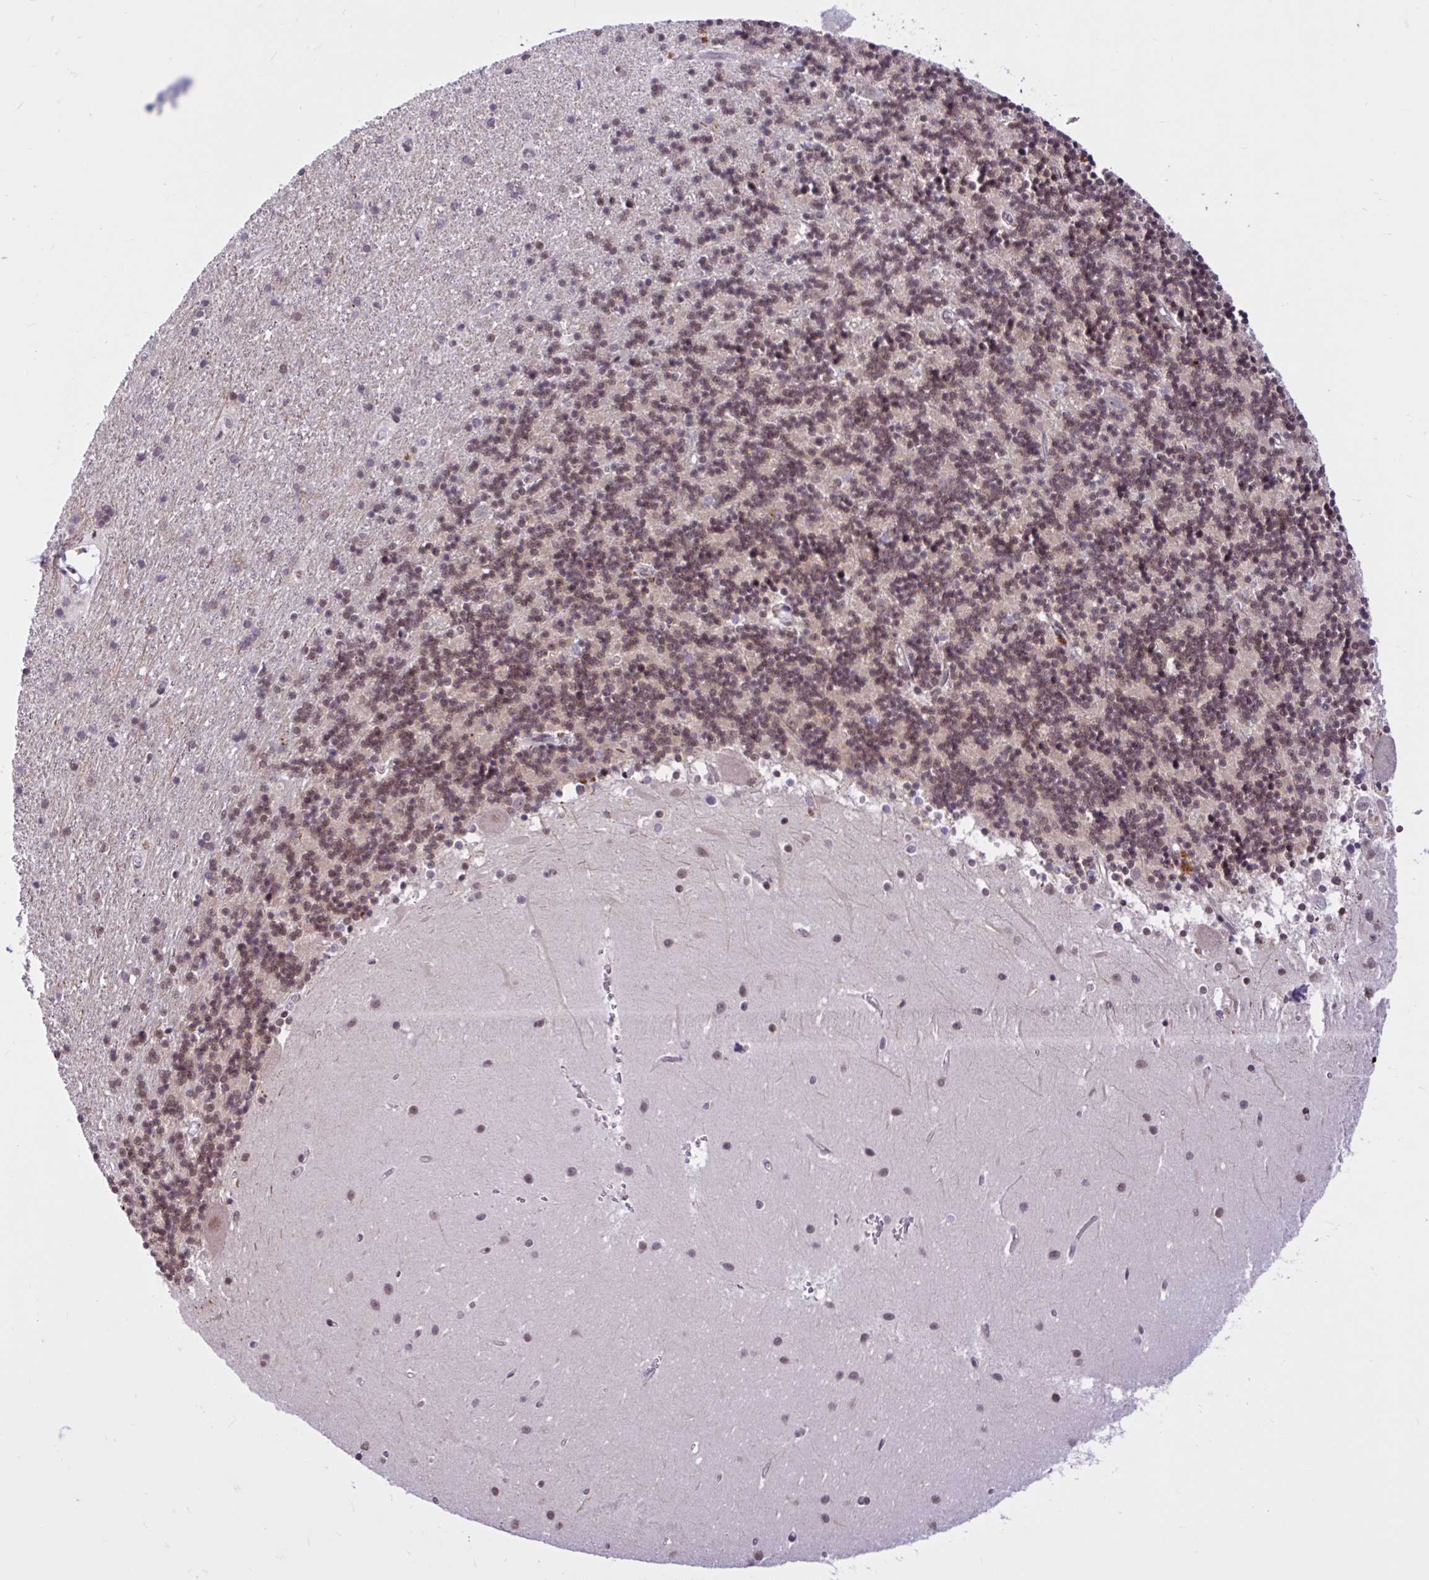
{"staining": {"intensity": "moderate", "quantity": "25%-75%", "location": "nuclear"}, "tissue": "cerebellum", "cell_type": "Cells in granular layer", "image_type": "normal", "snomed": [{"axis": "morphology", "description": "Normal tissue, NOS"}, {"axis": "topography", "description": "Cerebellum"}], "caption": "Immunohistochemical staining of unremarkable human cerebellum reveals medium levels of moderate nuclear expression in approximately 25%-75% of cells in granular layer.", "gene": "CCDC12", "patient": {"sex": "male", "age": 54}}